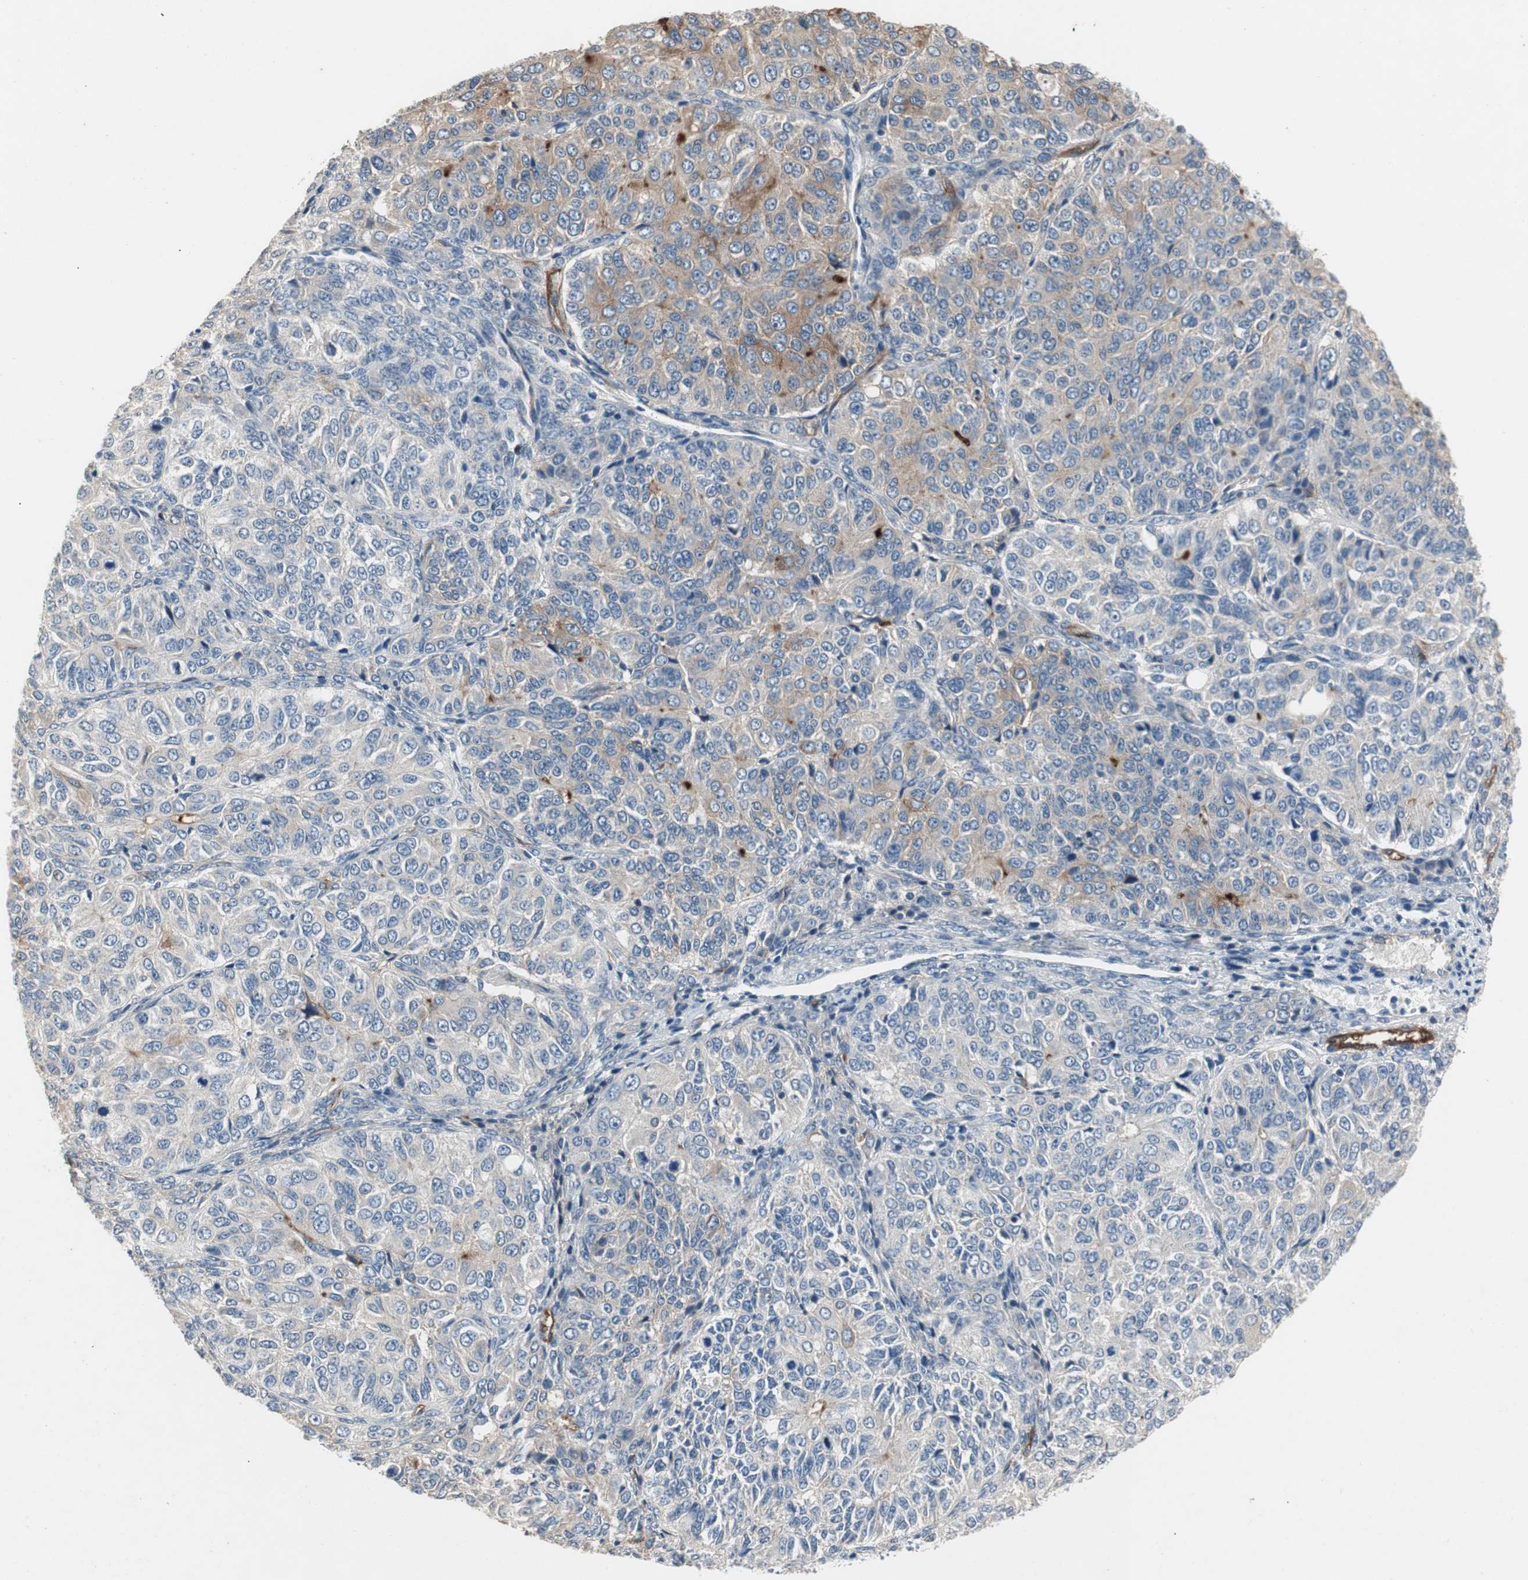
{"staining": {"intensity": "moderate", "quantity": "<25%", "location": "cytoplasmic/membranous"}, "tissue": "ovarian cancer", "cell_type": "Tumor cells", "image_type": "cancer", "snomed": [{"axis": "morphology", "description": "Carcinoma, endometroid"}, {"axis": "topography", "description": "Ovary"}], "caption": "Immunohistochemical staining of human endometroid carcinoma (ovarian) exhibits low levels of moderate cytoplasmic/membranous expression in approximately <25% of tumor cells.", "gene": "ALPL", "patient": {"sex": "female", "age": 51}}